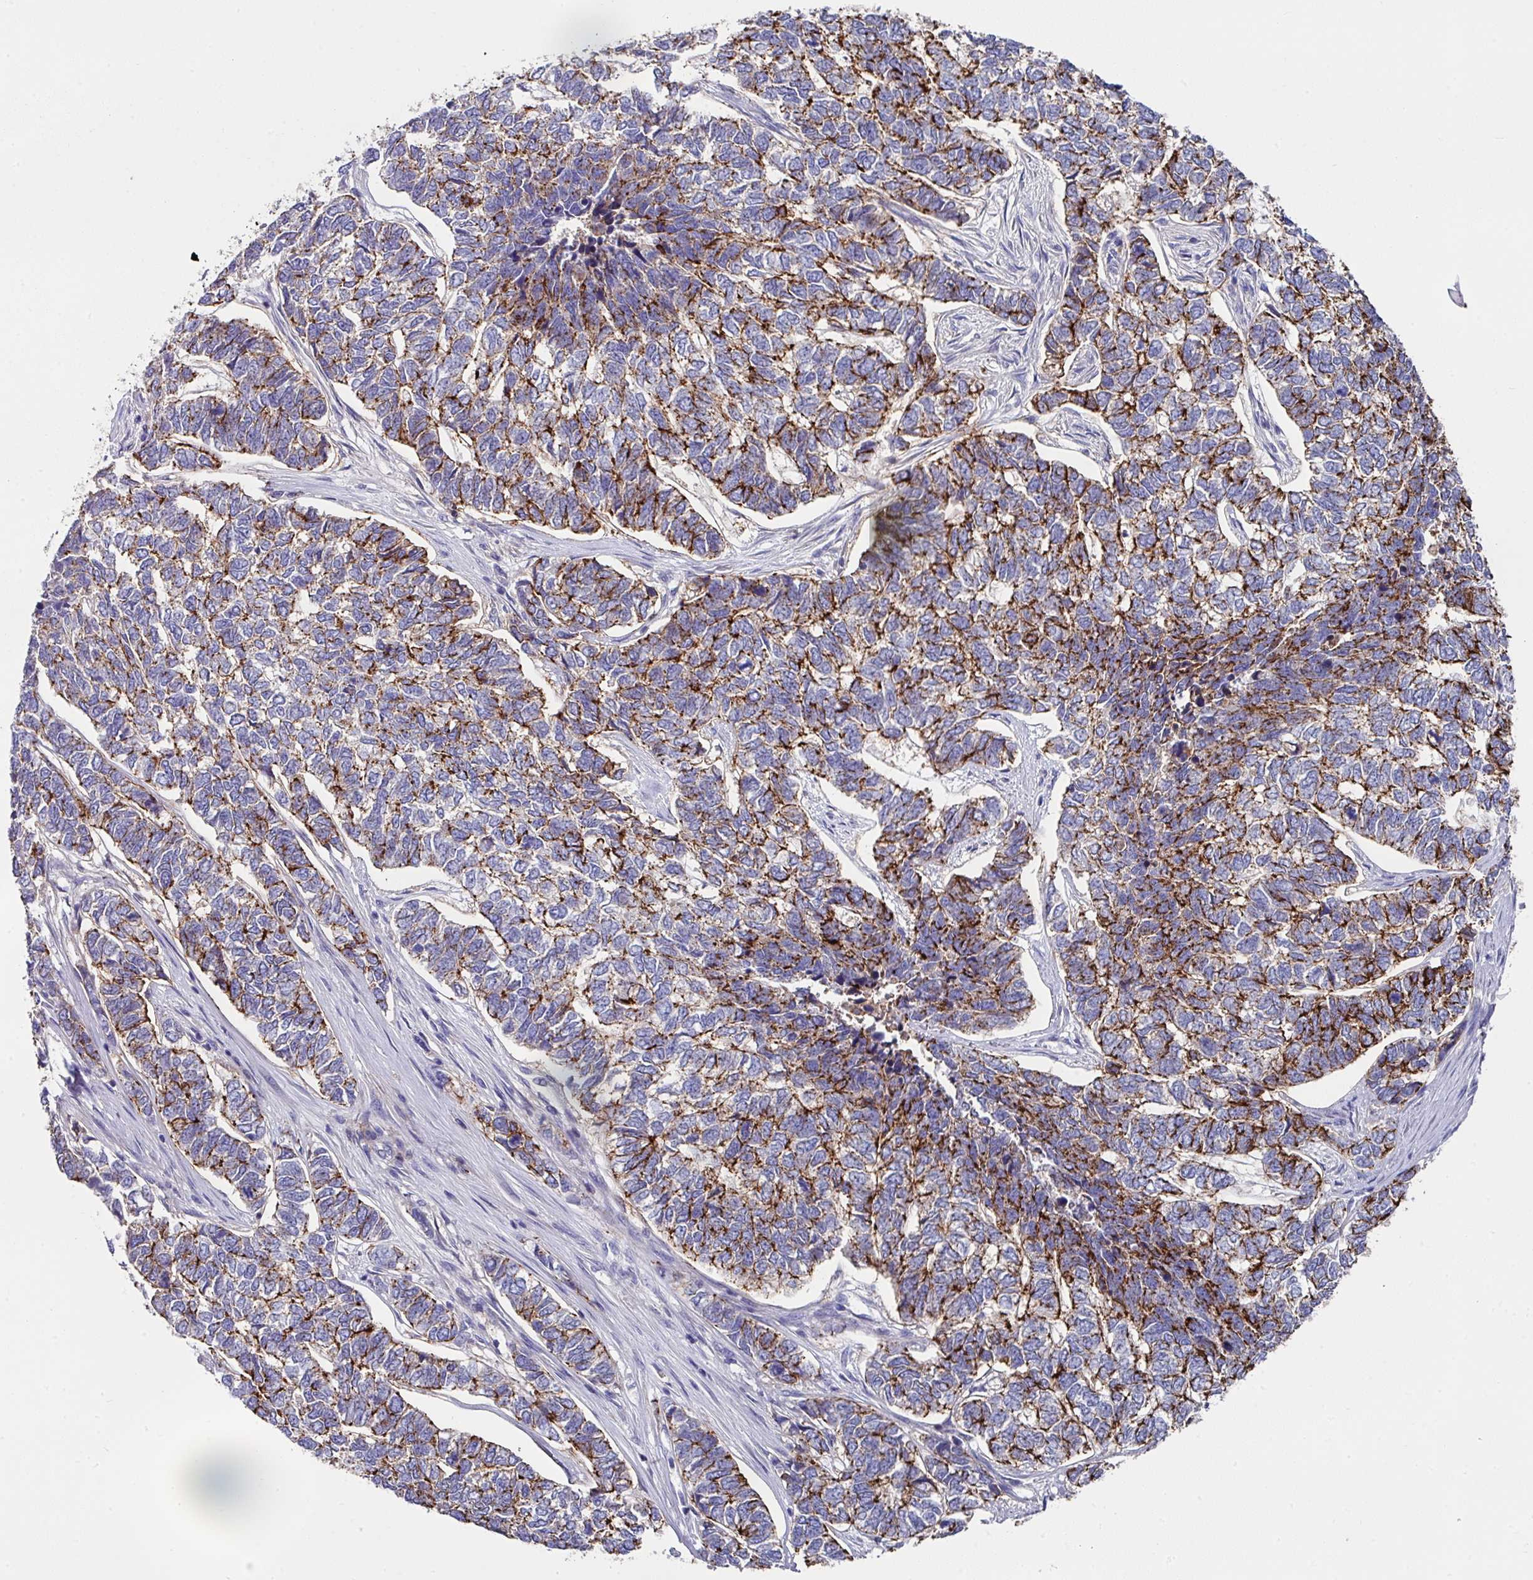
{"staining": {"intensity": "strong", "quantity": "25%-75%", "location": "cytoplasmic/membranous"}, "tissue": "skin cancer", "cell_type": "Tumor cells", "image_type": "cancer", "snomed": [{"axis": "morphology", "description": "Basal cell carcinoma"}, {"axis": "topography", "description": "Skin"}], "caption": "DAB (3,3'-diaminobenzidine) immunohistochemical staining of human basal cell carcinoma (skin) exhibits strong cytoplasmic/membranous protein staining in approximately 25%-75% of tumor cells.", "gene": "CLDN1", "patient": {"sex": "female", "age": 65}}